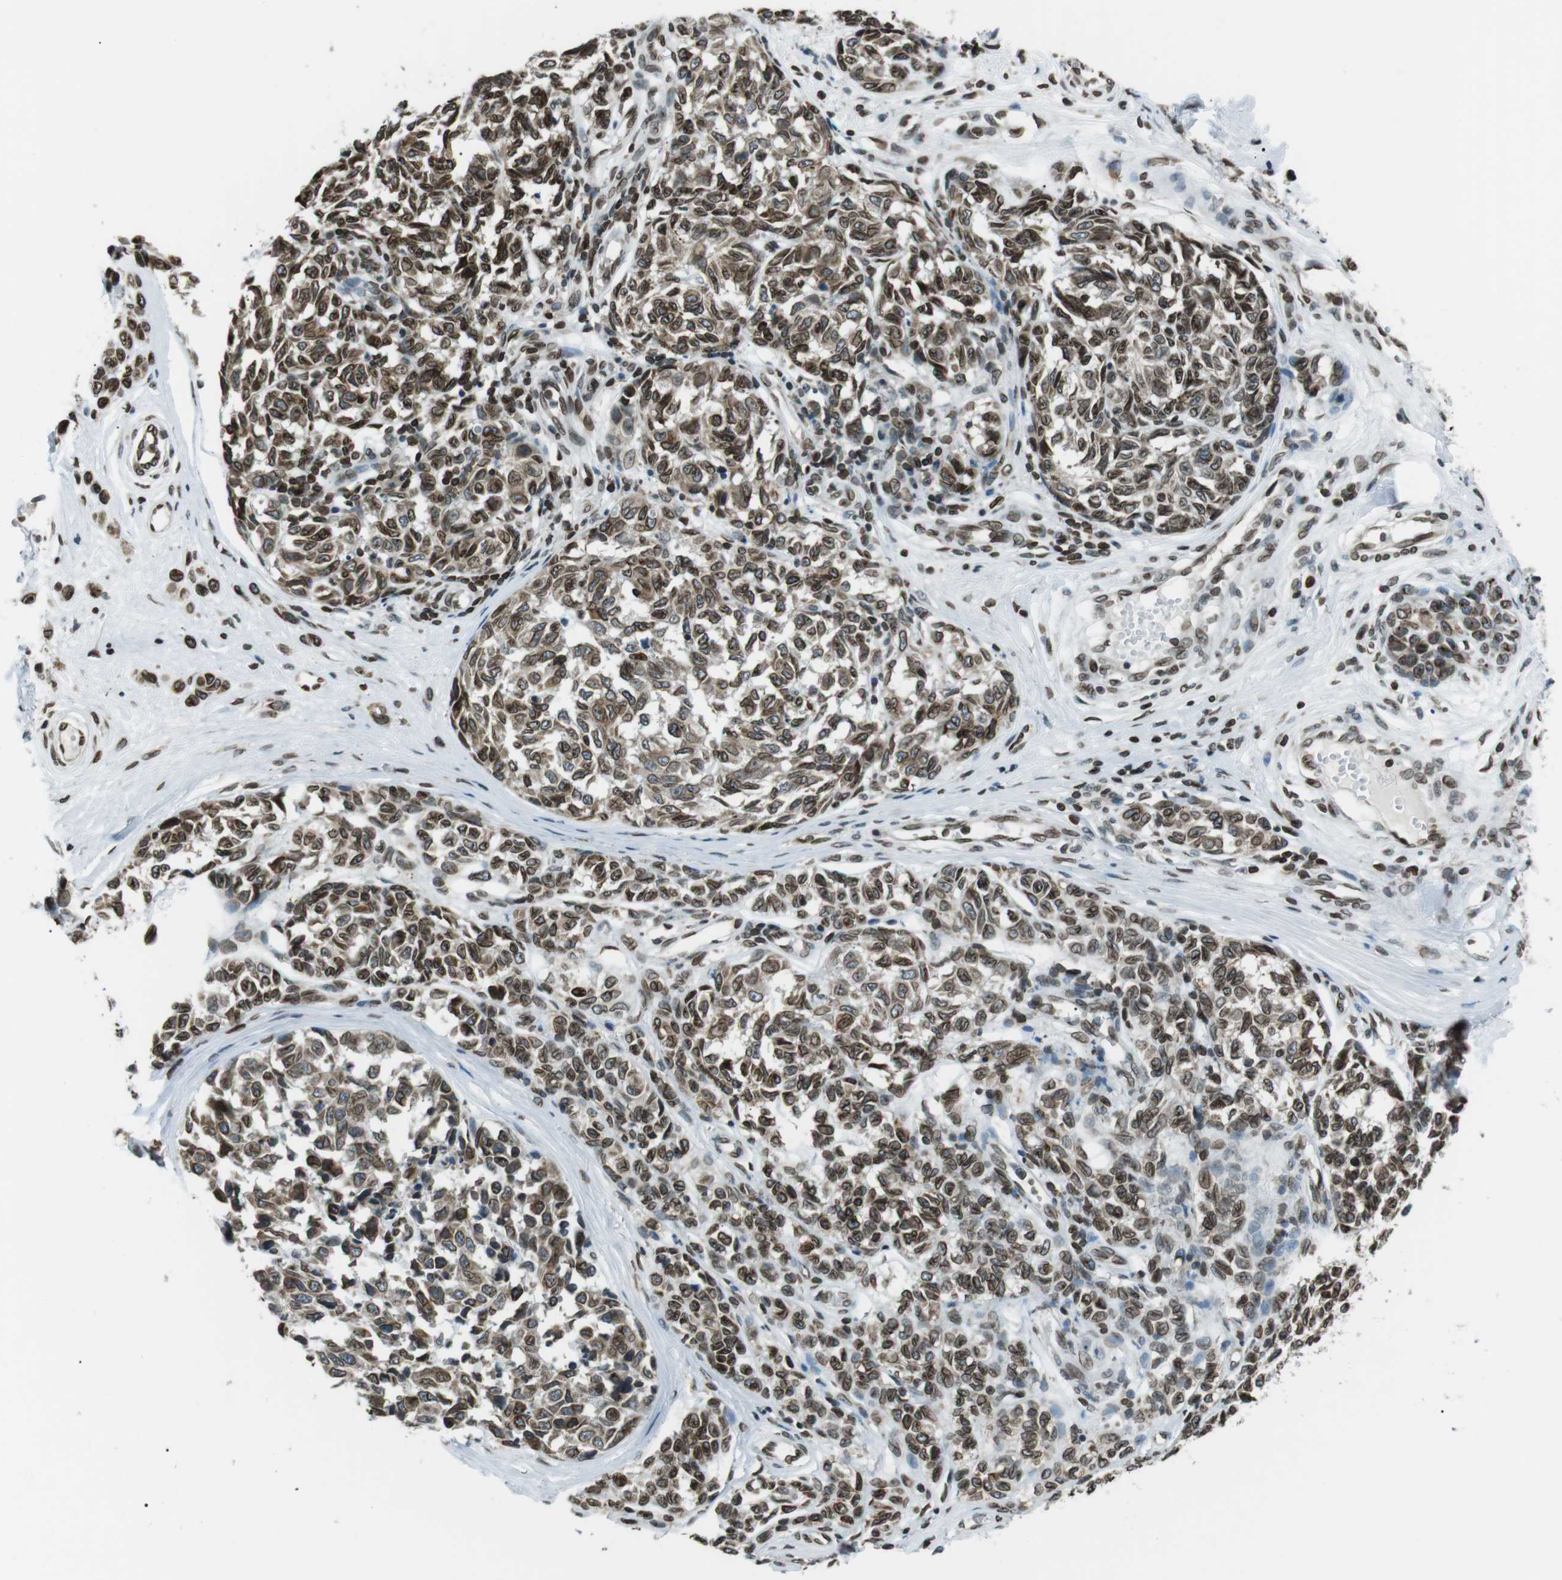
{"staining": {"intensity": "strong", "quantity": ">75%", "location": "cytoplasmic/membranous,nuclear"}, "tissue": "melanoma", "cell_type": "Tumor cells", "image_type": "cancer", "snomed": [{"axis": "morphology", "description": "Malignant melanoma, NOS"}, {"axis": "topography", "description": "Skin"}], "caption": "There is high levels of strong cytoplasmic/membranous and nuclear expression in tumor cells of melanoma, as demonstrated by immunohistochemical staining (brown color).", "gene": "TMX4", "patient": {"sex": "female", "age": 64}}